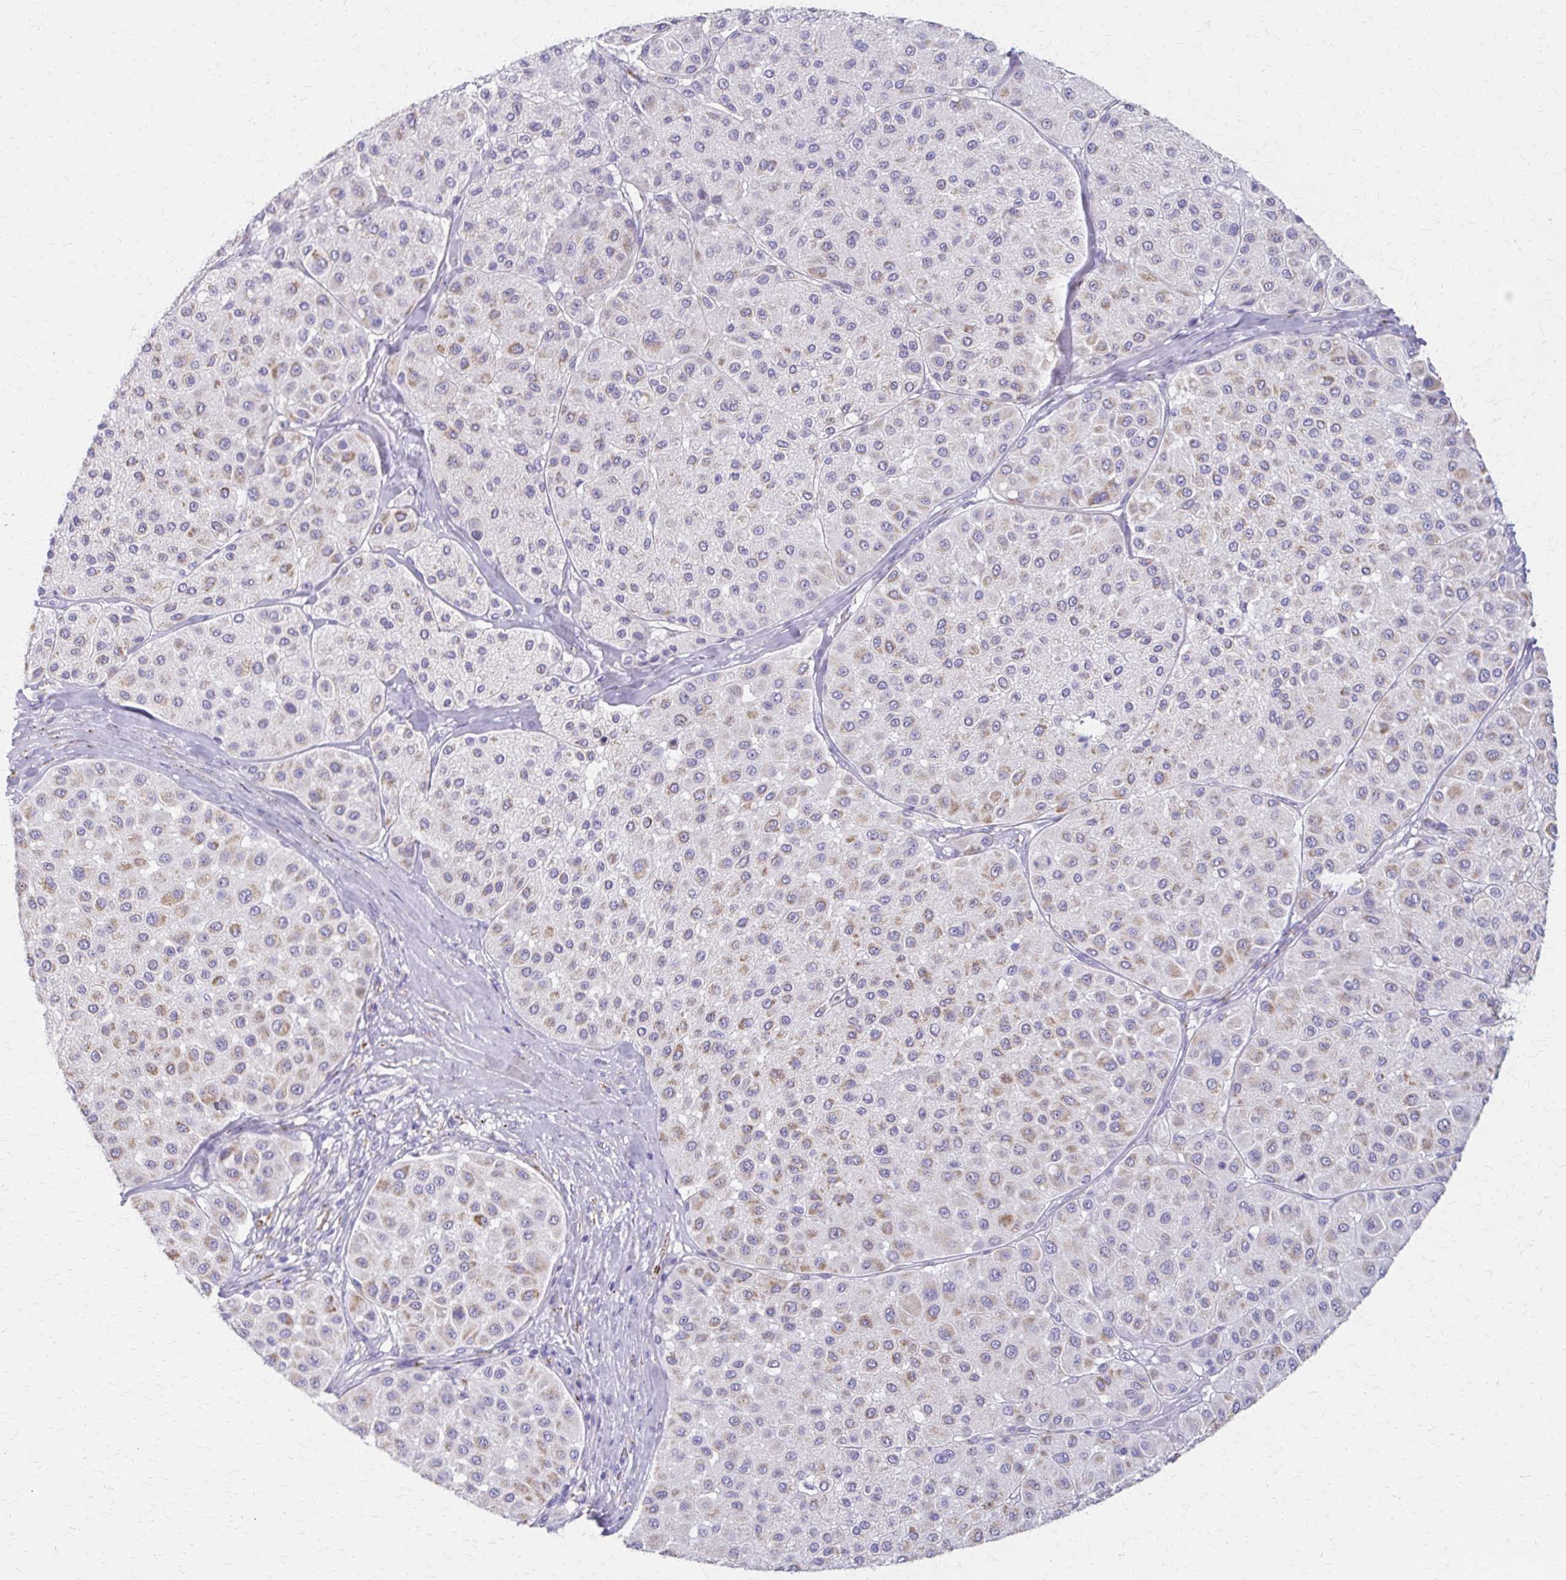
{"staining": {"intensity": "moderate", "quantity": "25%-75%", "location": "cytoplasmic/membranous"}, "tissue": "melanoma", "cell_type": "Tumor cells", "image_type": "cancer", "snomed": [{"axis": "morphology", "description": "Malignant melanoma, Metastatic site"}, {"axis": "topography", "description": "Smooth muscle"}], "caption": "A brown stain labels moderate cytoplasmic/membranous staining of a protein in malignant melanoma (metastatic site) tumor cells.", "gene": "ZSCAN5B", "patient": {"sex": "male", "age": 41}}